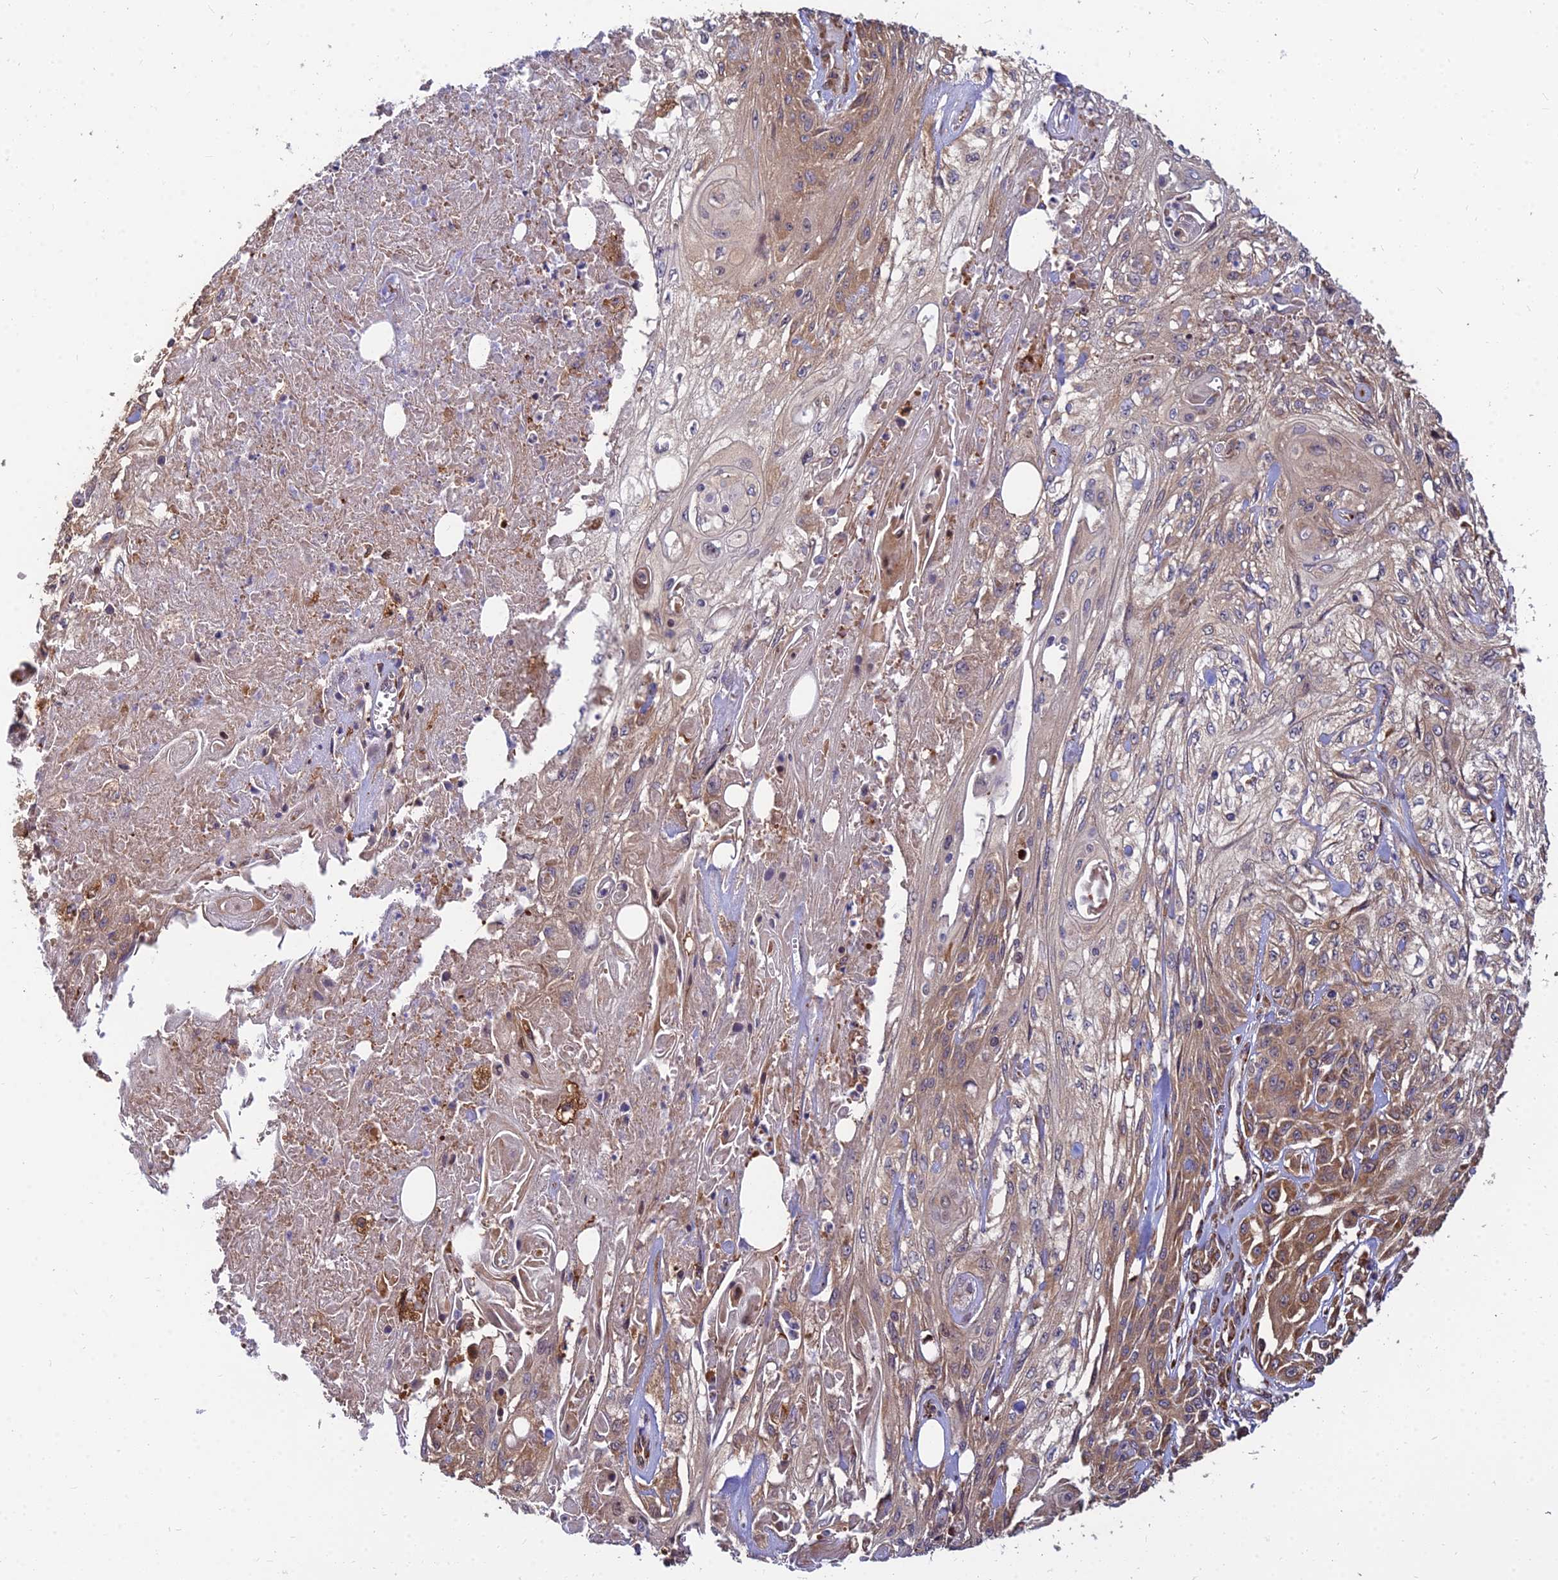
{"staining": {"intensity": "moderate", "quantity": ">75%", "location": "cytoplasmic/membranous"}, "tissue": "skin cancer", "cell_type": "Tumor cells", "image_type": "cancer", "snomed": [{"axis": "morphology", "description": "Squamous cell carcinoma, NOS"}, {"axis": "morphology", "description": "Squamous cell carcinoma, metastatic, NOS"}, {"axis": "topography", "description": "Skin"}, {"axis": "topography", "description": "Lymph node"}], "caption": "A micrograph showing moderate cytoplasmic/membranous positivity in approximately >75% of tumor cells in skin cancer, as visualized by brown immunohistochemical staining.", "gene": "CCT6B", "patient": {"sex": "male", "age": 75}}